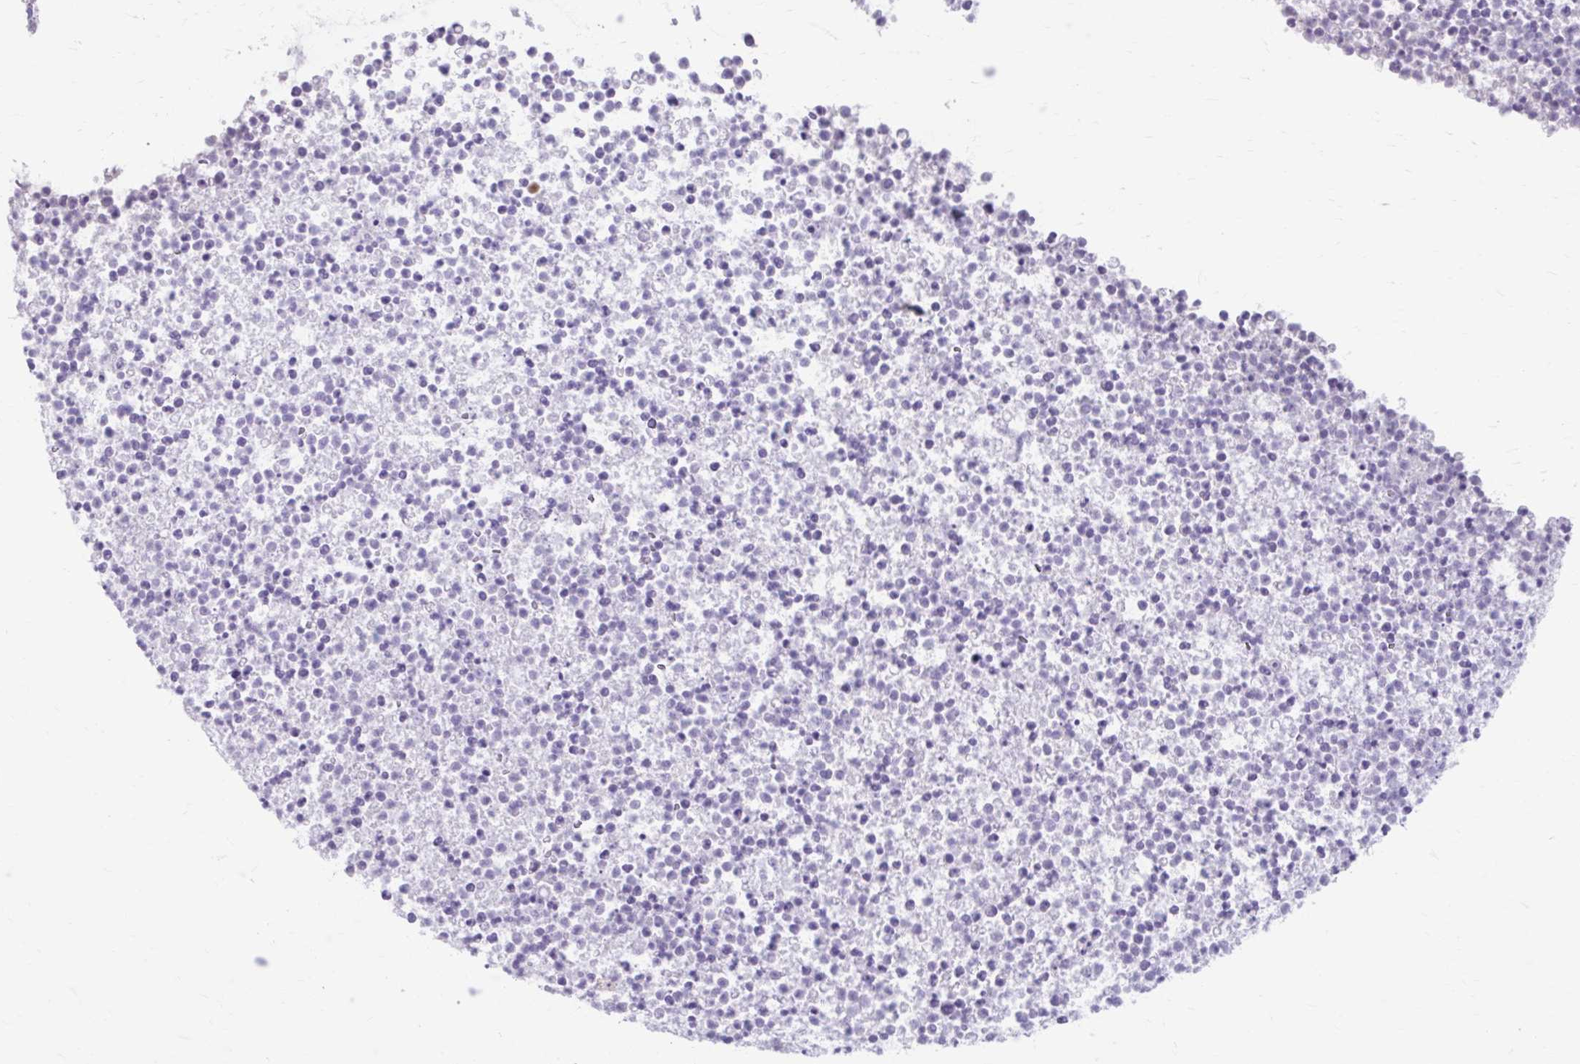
{"staining": {"intensity": "moderate", "quantity": "25%-75%", "location": "cytoplasmic/membranous"}, "tissue": "bronchus", "cell_type": "Respiratory epithelial cells", "image_type": "normal", "snomed": [{"axis": "morphology", "description": "Normal tissue, NOS"}, {"axis": "topography", "description": "Cartilage tissue"}, {"axis": "topography", "description": "Bronchus"}], "caption": "IHC (DAB) staining of normal human bronchus shows moderate cytoplasmic/membranous protein expression in approximately 25%-75% of respiratory epithelial cells.", "gene": "MSMO1", "patient": {"sex": "male", "age": 56}}